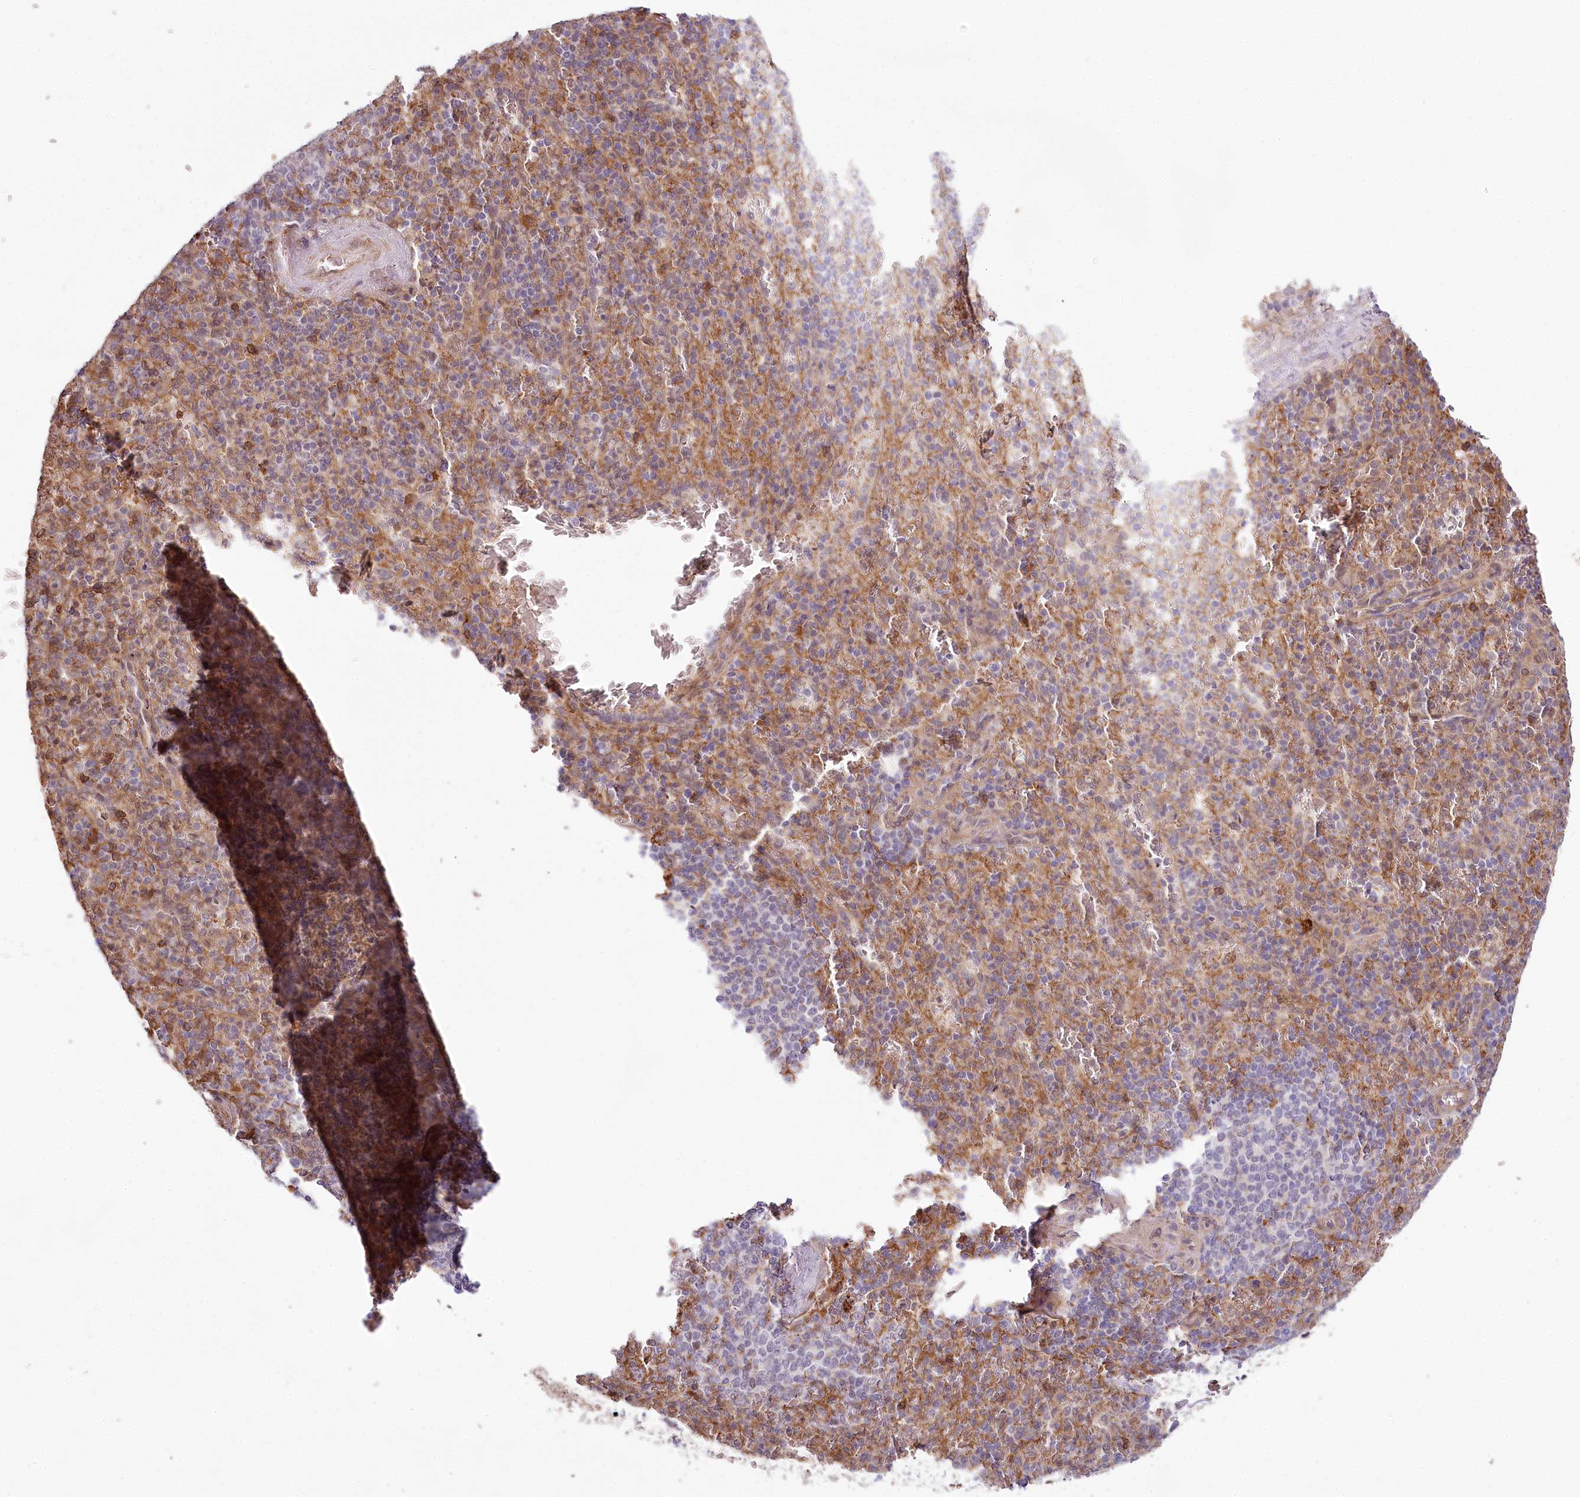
{"staining": {"intensity": "negative", "quantity": "none", "location": "none"}, "tissue": "spleen", "cell_type": "Cells in red pulp", "image_type": "normal", "snomed": [{"axis": "morphology", "description": "Normal tissue, NOS"}, {"axis": "topography", "description": "Spleen"}], "caption": "This photomicrograph is of benign spleen stained with IHC to label a protein in brown with the nuclei are counter-stained blue. There is no expression in cells in red pulp.", "gene": "TUBGCP2", "patient": {"sex": "male", "age": 82}}